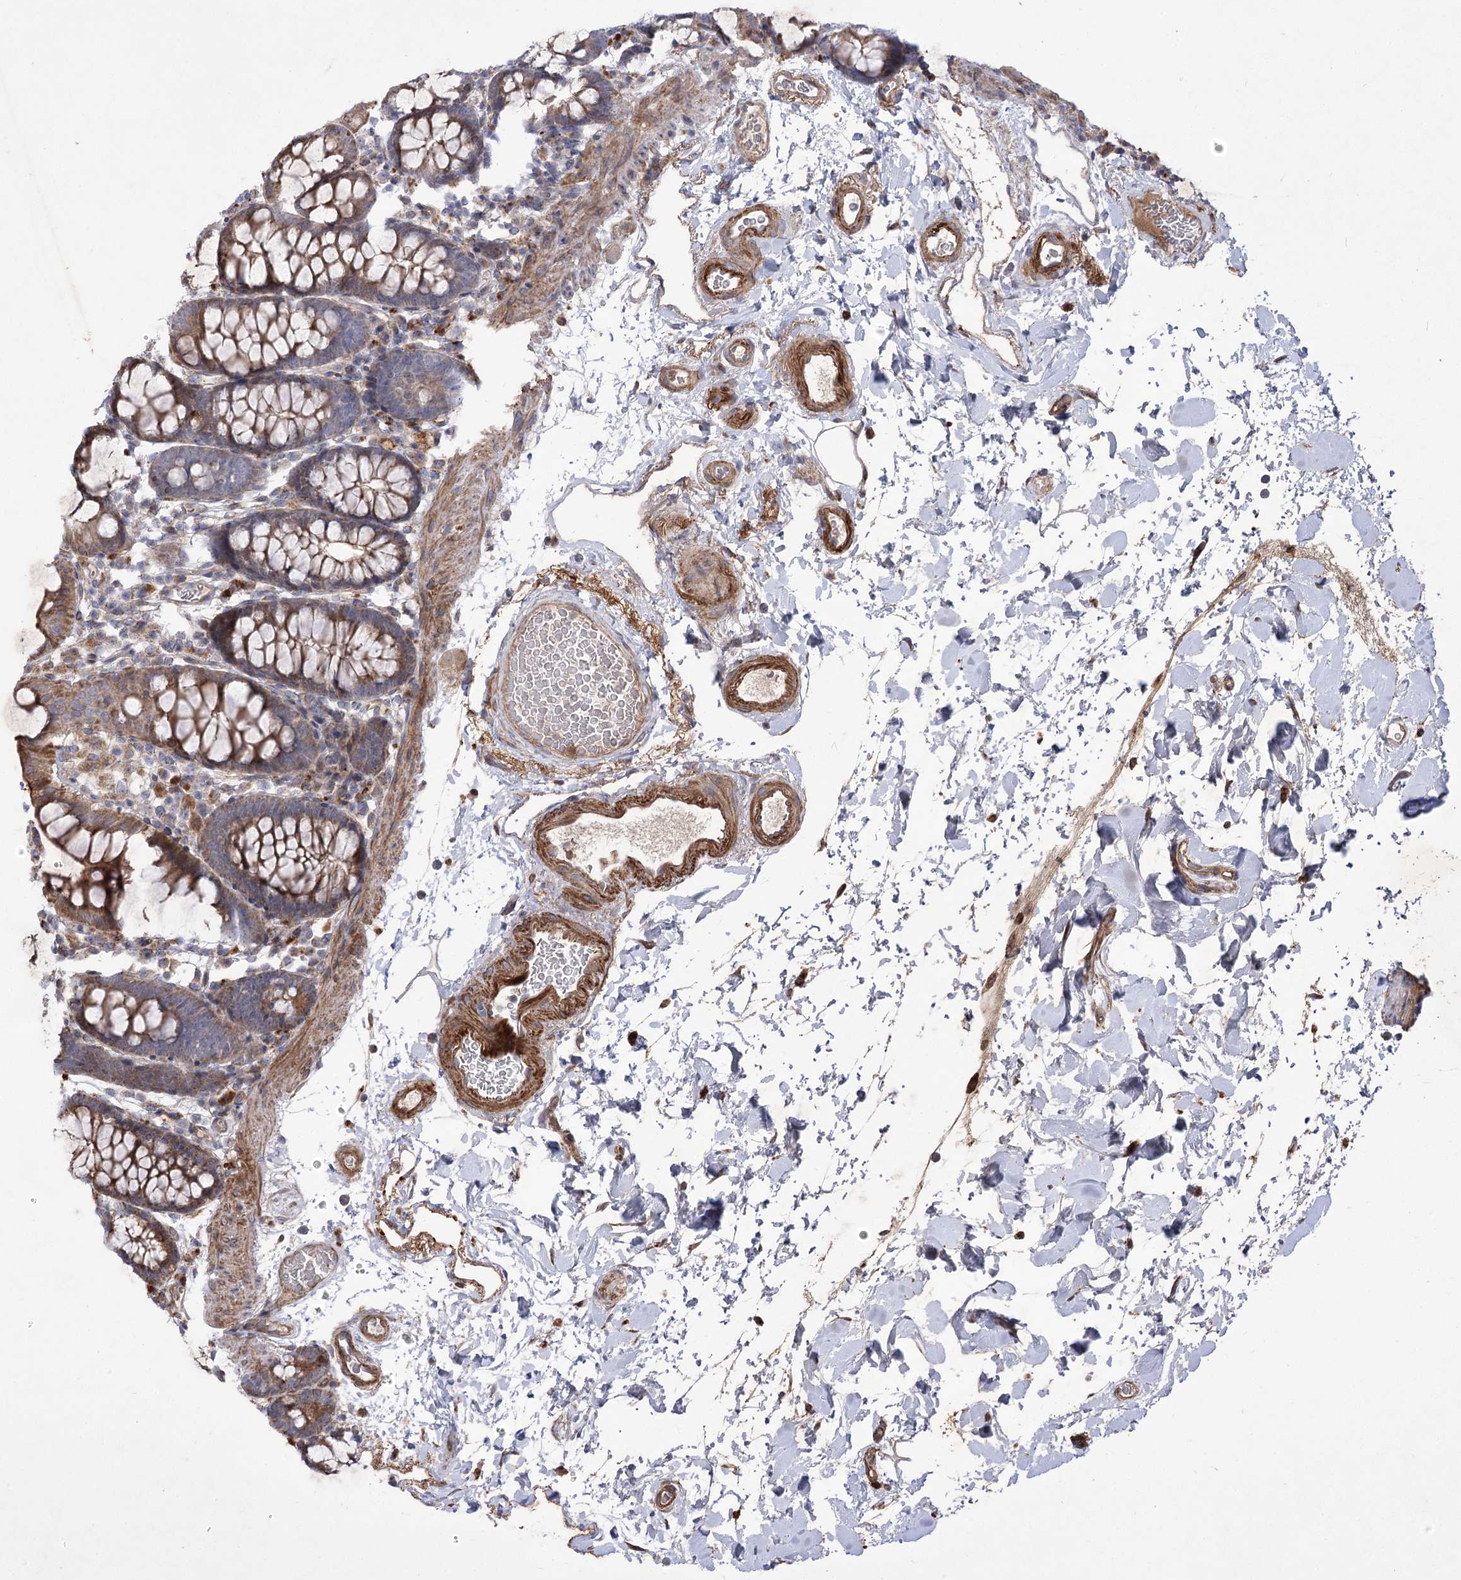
{"staining": {"intensity": "weak", "quantity": ">75%", "location": "cytoplasmic/membranous"}, "tissue": "colon", "cell_type": "Endothelial cells", "image_type": "normal", "snomed": [{"axis": "morphology", "description": "Normal tissue, NOS"}, {"axis": "topography", "description": "Colon"}], "caption": "Endothelial cells reveal weak cytoplasmic/membranous expression in about >75% of cells in normal colon. The staining was performed using DAB (3,3'-diaminobenzidine) to visualize the protein expression in brown, while the nuclei were stained in blue with hematoxylin (Magnification: 20x).", "gene": "RNF24", "patient": {"sex": "male", "age": 75}}